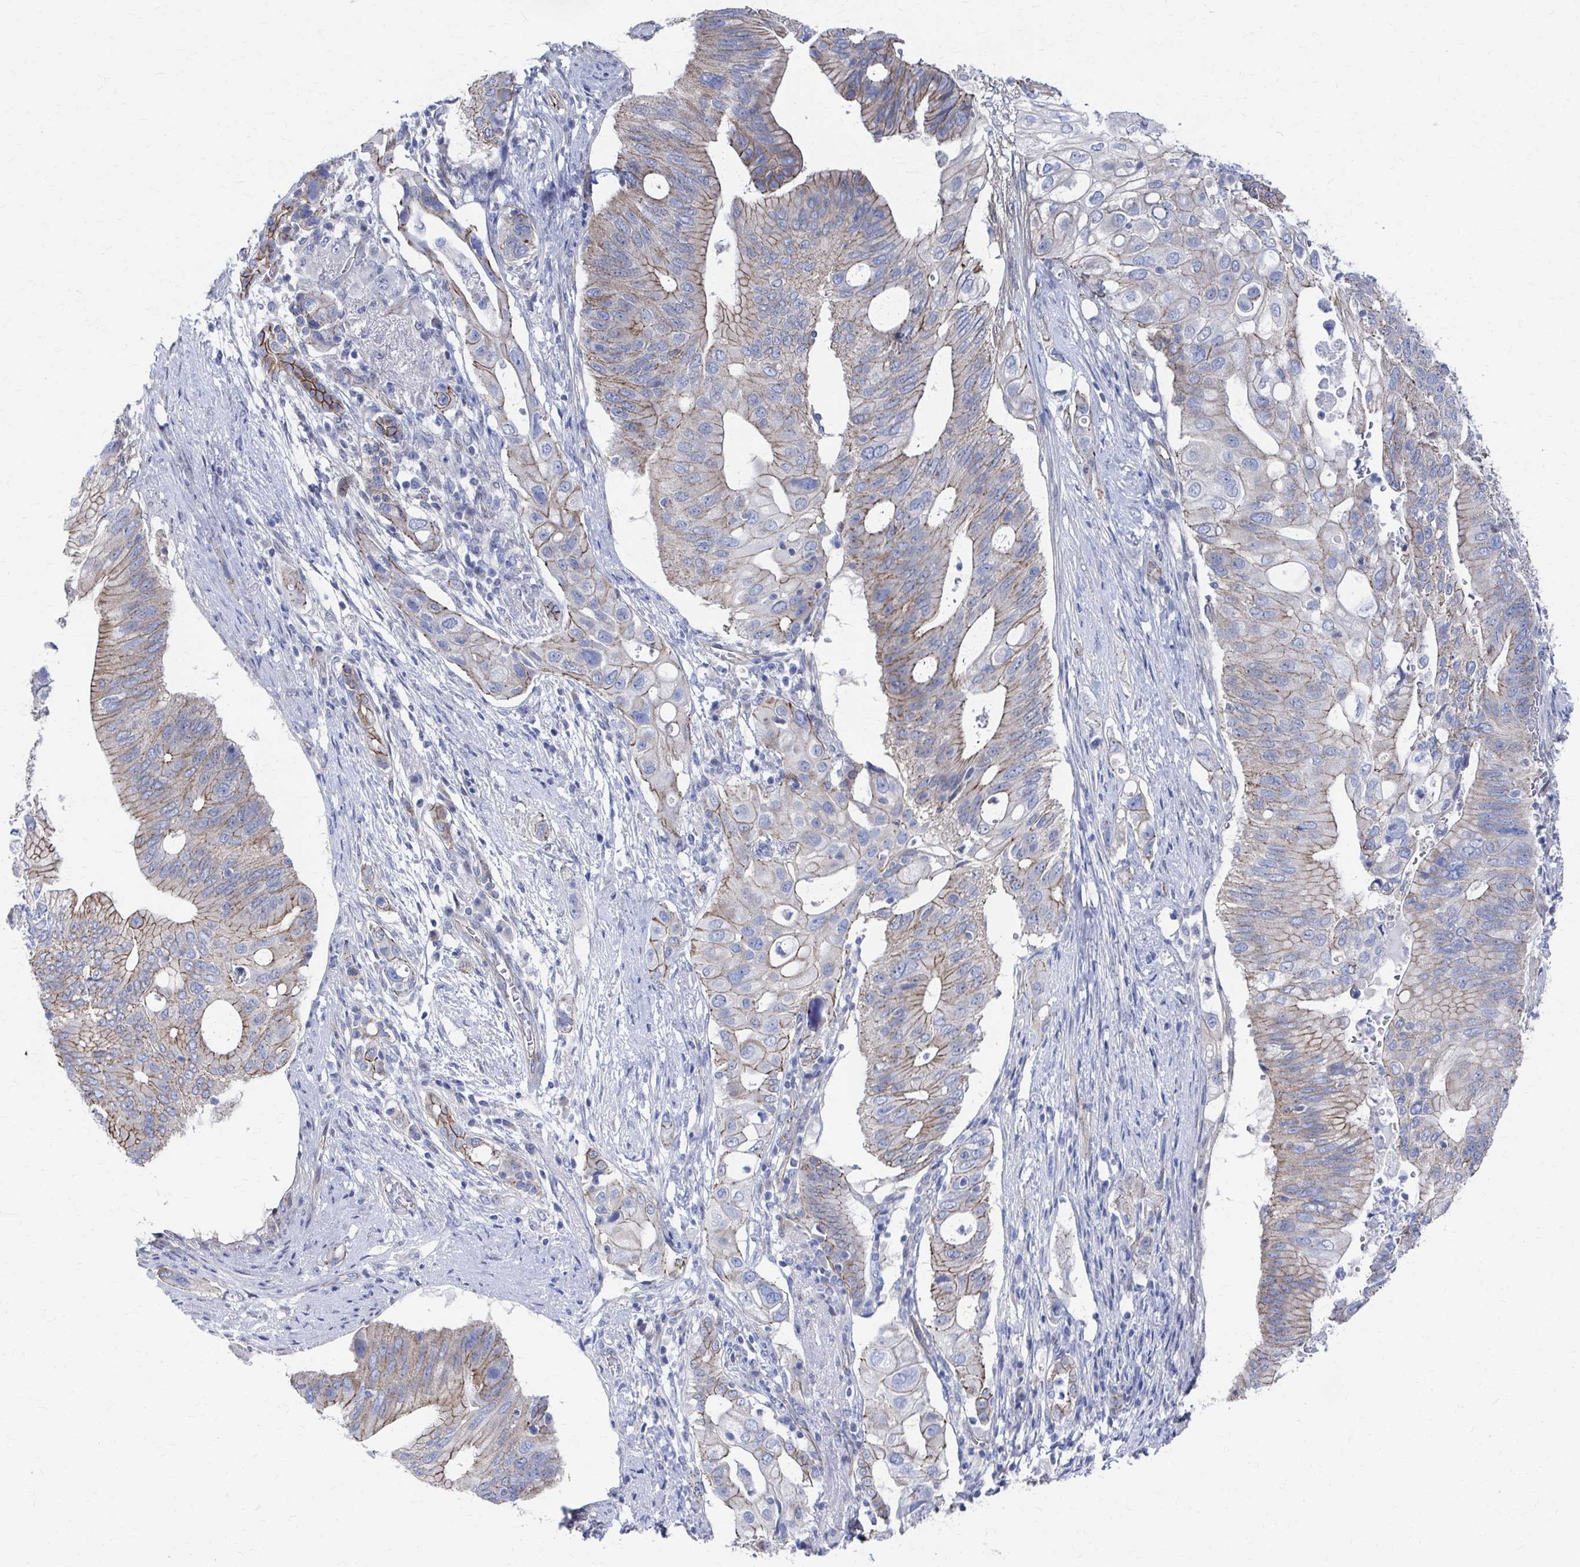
{"staining": {"intensity": "moderate", "quantity": ">75%", "location": "cytoplasmic/membranous"}, "tissue": "pancreatic cancer", "cell_type": "Tumor cells", "image_type": "cancer", "snomed": [{"axis": "morphology", "description": "Adenocarcinoma, NOS"}, {"axis": "topography", "description": "Pancreas"}], "caption": "This is a histology image of IHC staining of adenocarcinoma (pancreatic), which shows moderate positivity in the cytoplasmic/membranous of tumor cells.", "gene": "PLEKHG7", "patient": {"sex": "female", "age": 72}}